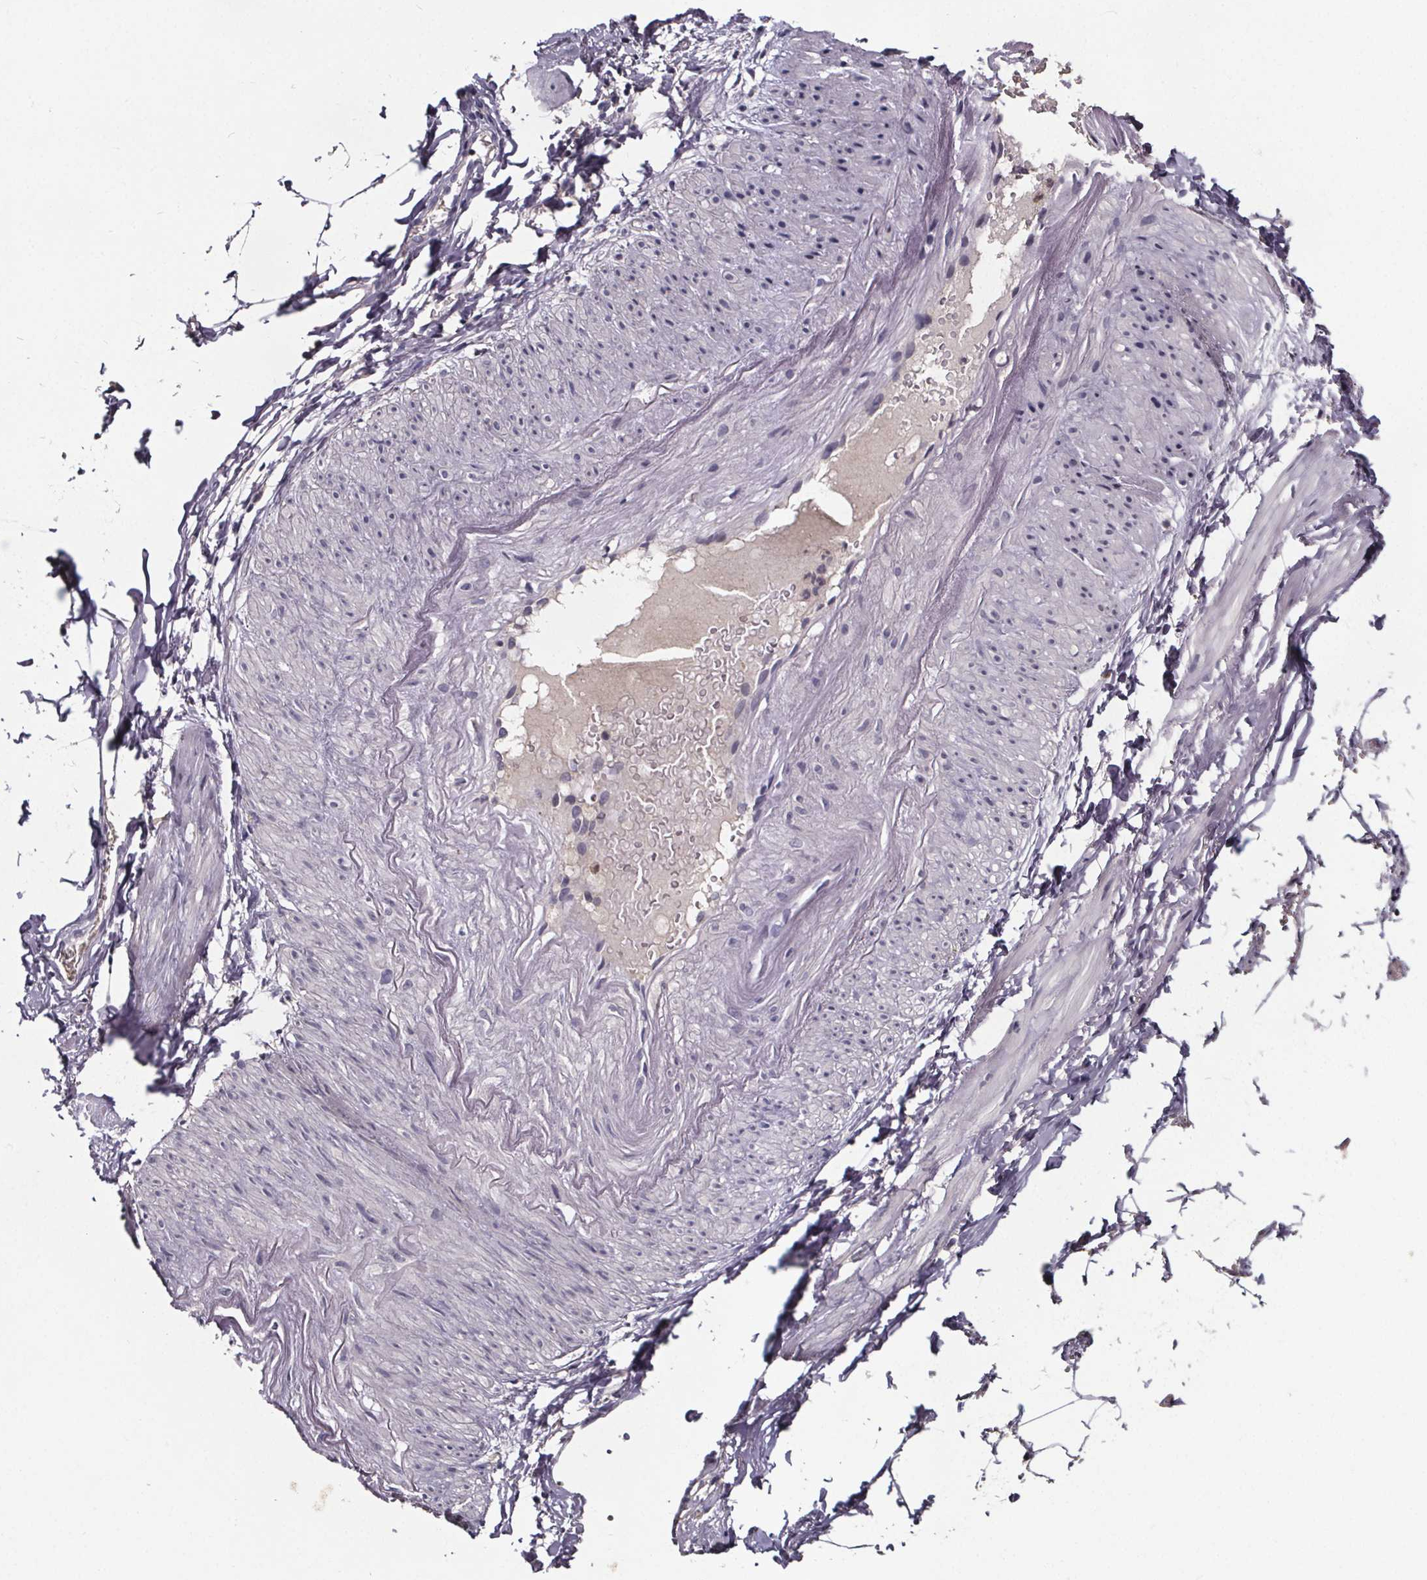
{"staining": {"intensity": "negative", "quantity": "none", "location": "none"}, "tissue": "adipose tissue", "cell_type": "Adipocytes", "image_type": "normal", "snomed": [{"axis": "morphology", "description": "Normal tissue, NOS"}, {"axis": "topography", "description": "Prostate"}, {"axis": "topography", "description": "Peripheral nerve tissue"}], "caption": "Protein analysis of benign adipose tissue shows no significant staining in adipocytes.", "gene": "SMIM1", "patient": {"sex": "male", "age": 55}}